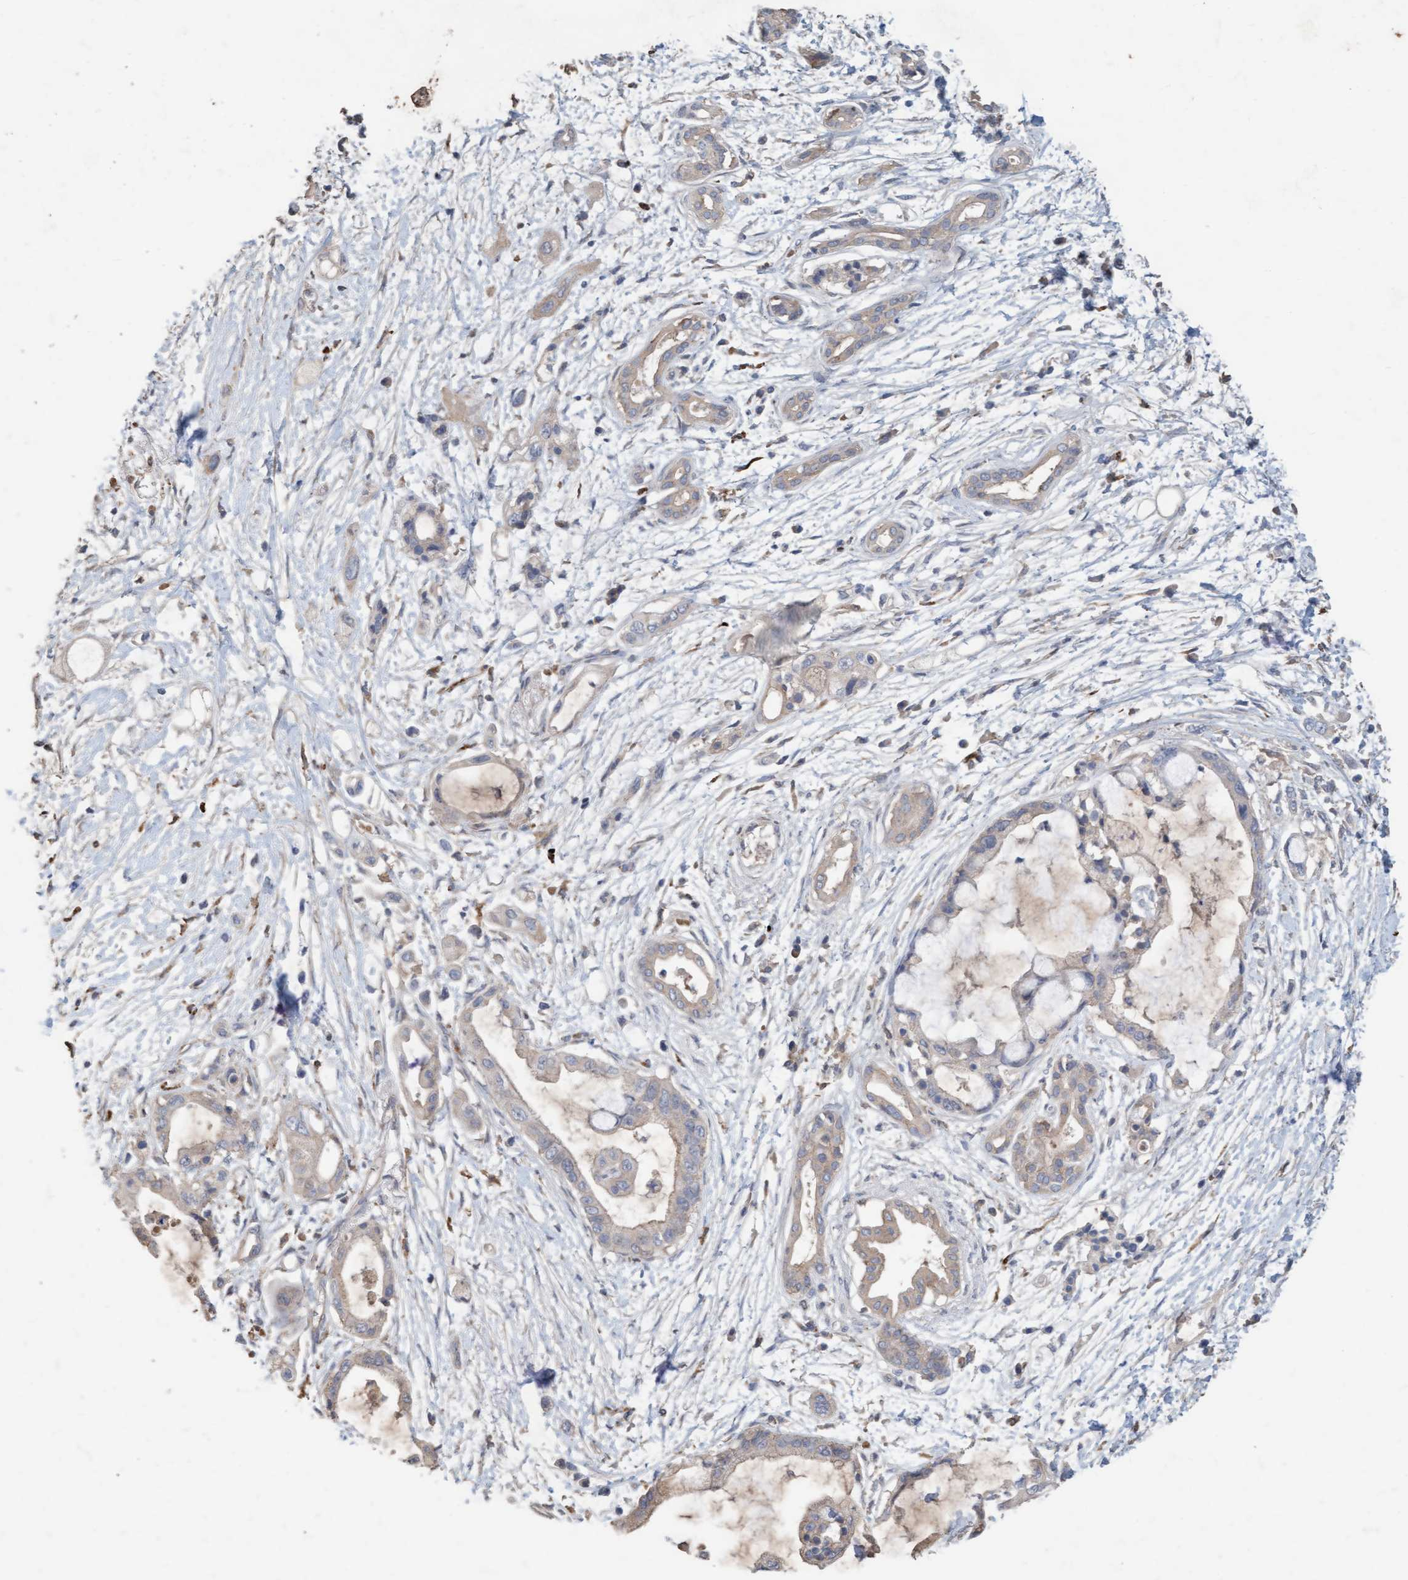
{"staining": {"intensity": "weak", "quantity": "<25%", "location": "cytoplasmic/membranous"}, "tissue": "pancreatic cancer", "cell_type": "Tumor cells", "image_type": "cancer", "snomed": [{"axis": "morphology", "description": "Adenocarcinoma, NOS"}, {"axis": "topography", "description": "Pancreas"}], "caption": "Human pancreatic adenocarcinoma stained for a protein using immunohistochemistry demonstrates no positivity in tumor cells.", "gene": "LONRF1", "patient": {"sex": "male", "age": 59}}